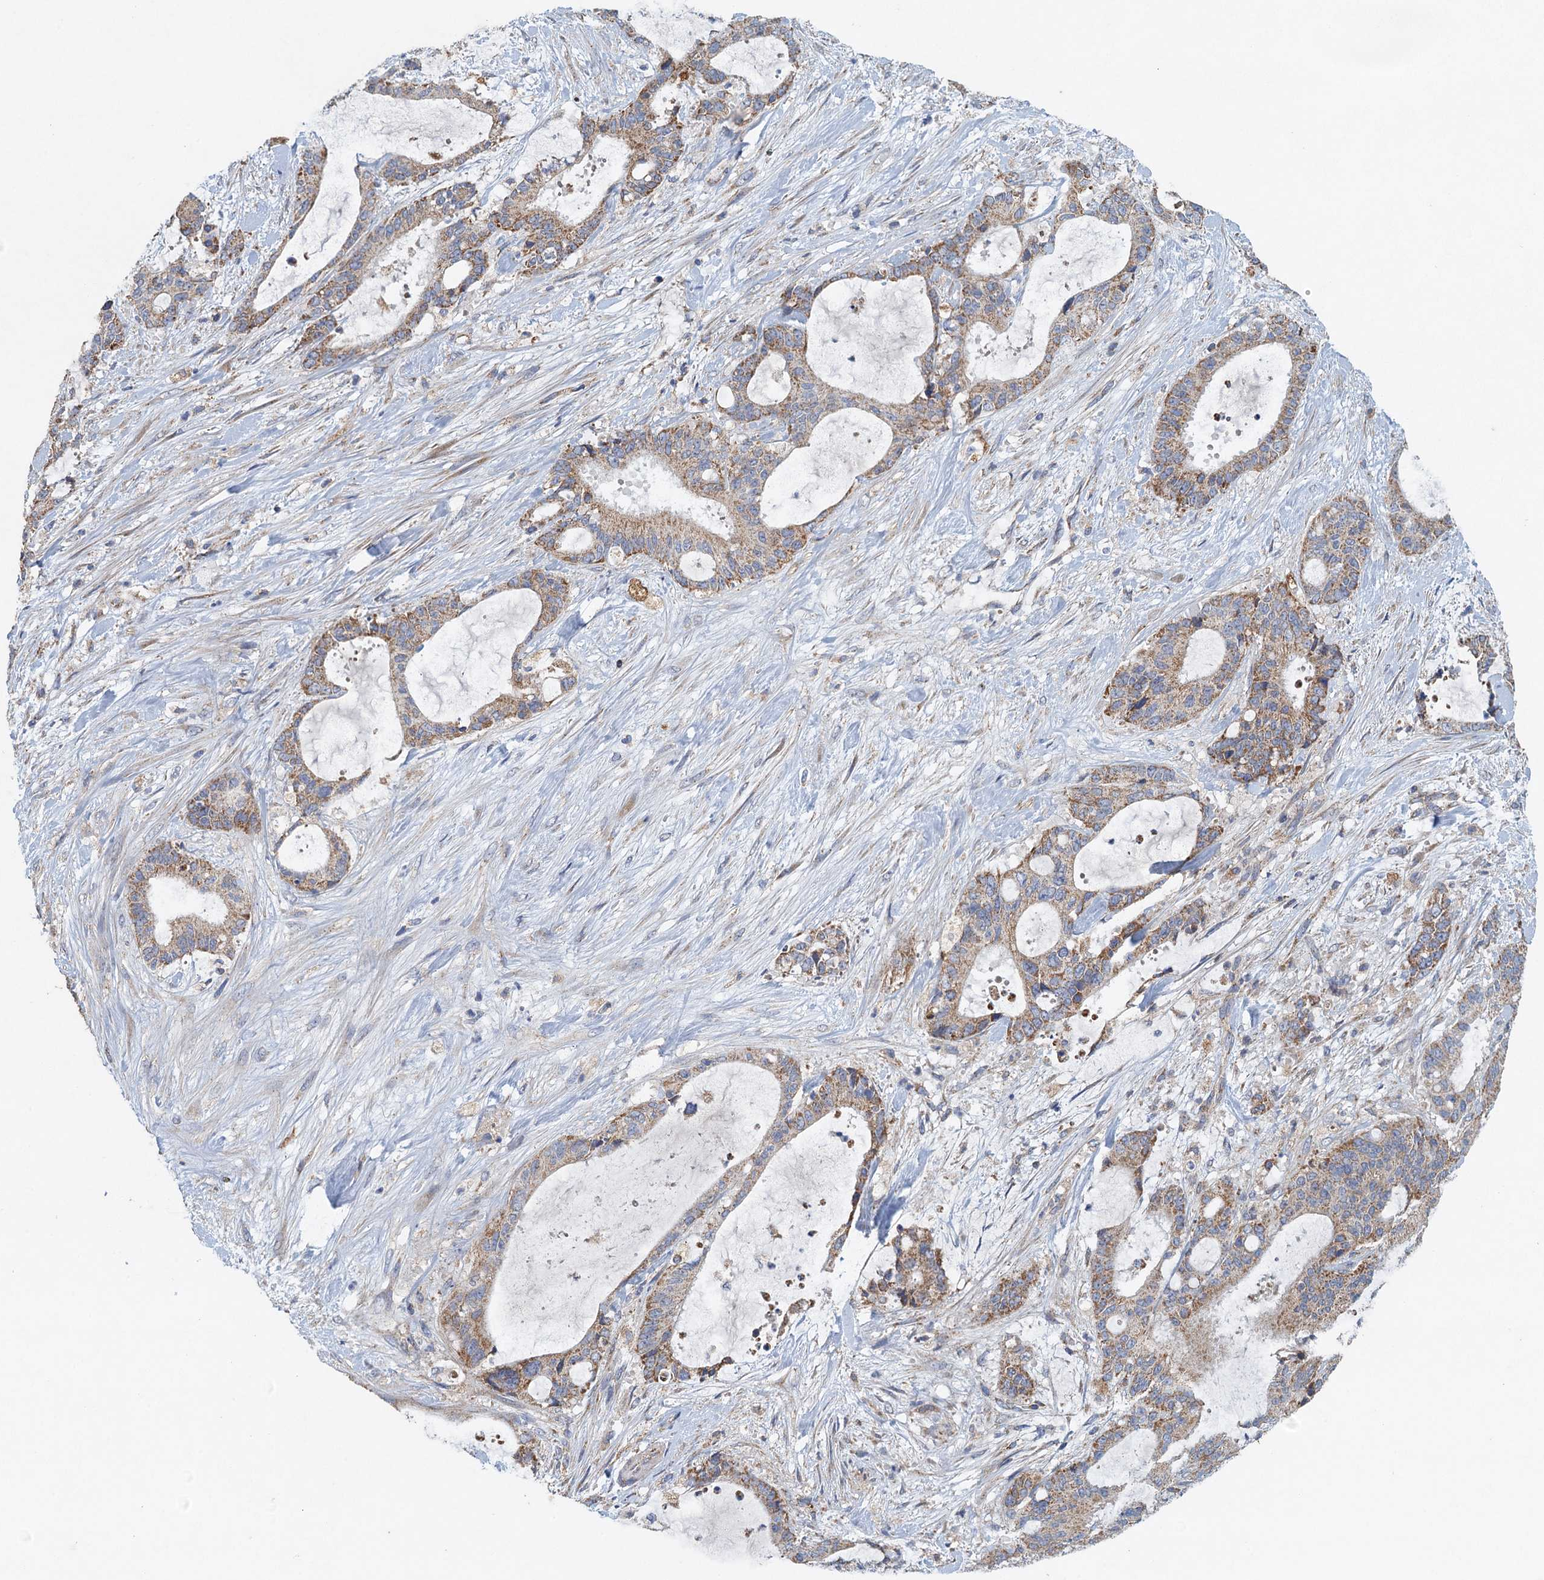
{"staining": {"intensity": "moderate", "quantity": "25%-75%", "location": "cytoplasmic/membranous"}, "tissue": "liver cancer", "cell_type": "Tumor cells", "image_type": "cancer", "snomed": [{"axis": "morphology", "description": "Normal tissue, NOS"}, {"axis": "morphology", "description": "Cholangiocarcinoma"}, {"axis": "topography", "description": "Liver"}, {"axis": "topography", "description": "Peripheral nerve tissue"}], "caption": "Liver cancer (cholangiocarcinoma) stained with DAB immunohistochemistry demonstrates medium levels of moderate cytoplasmic/membranous staining in about 25%-75% of tumor cells.", "gene": "BCS1L", "patient": {"sex": "female", "age": 73}}